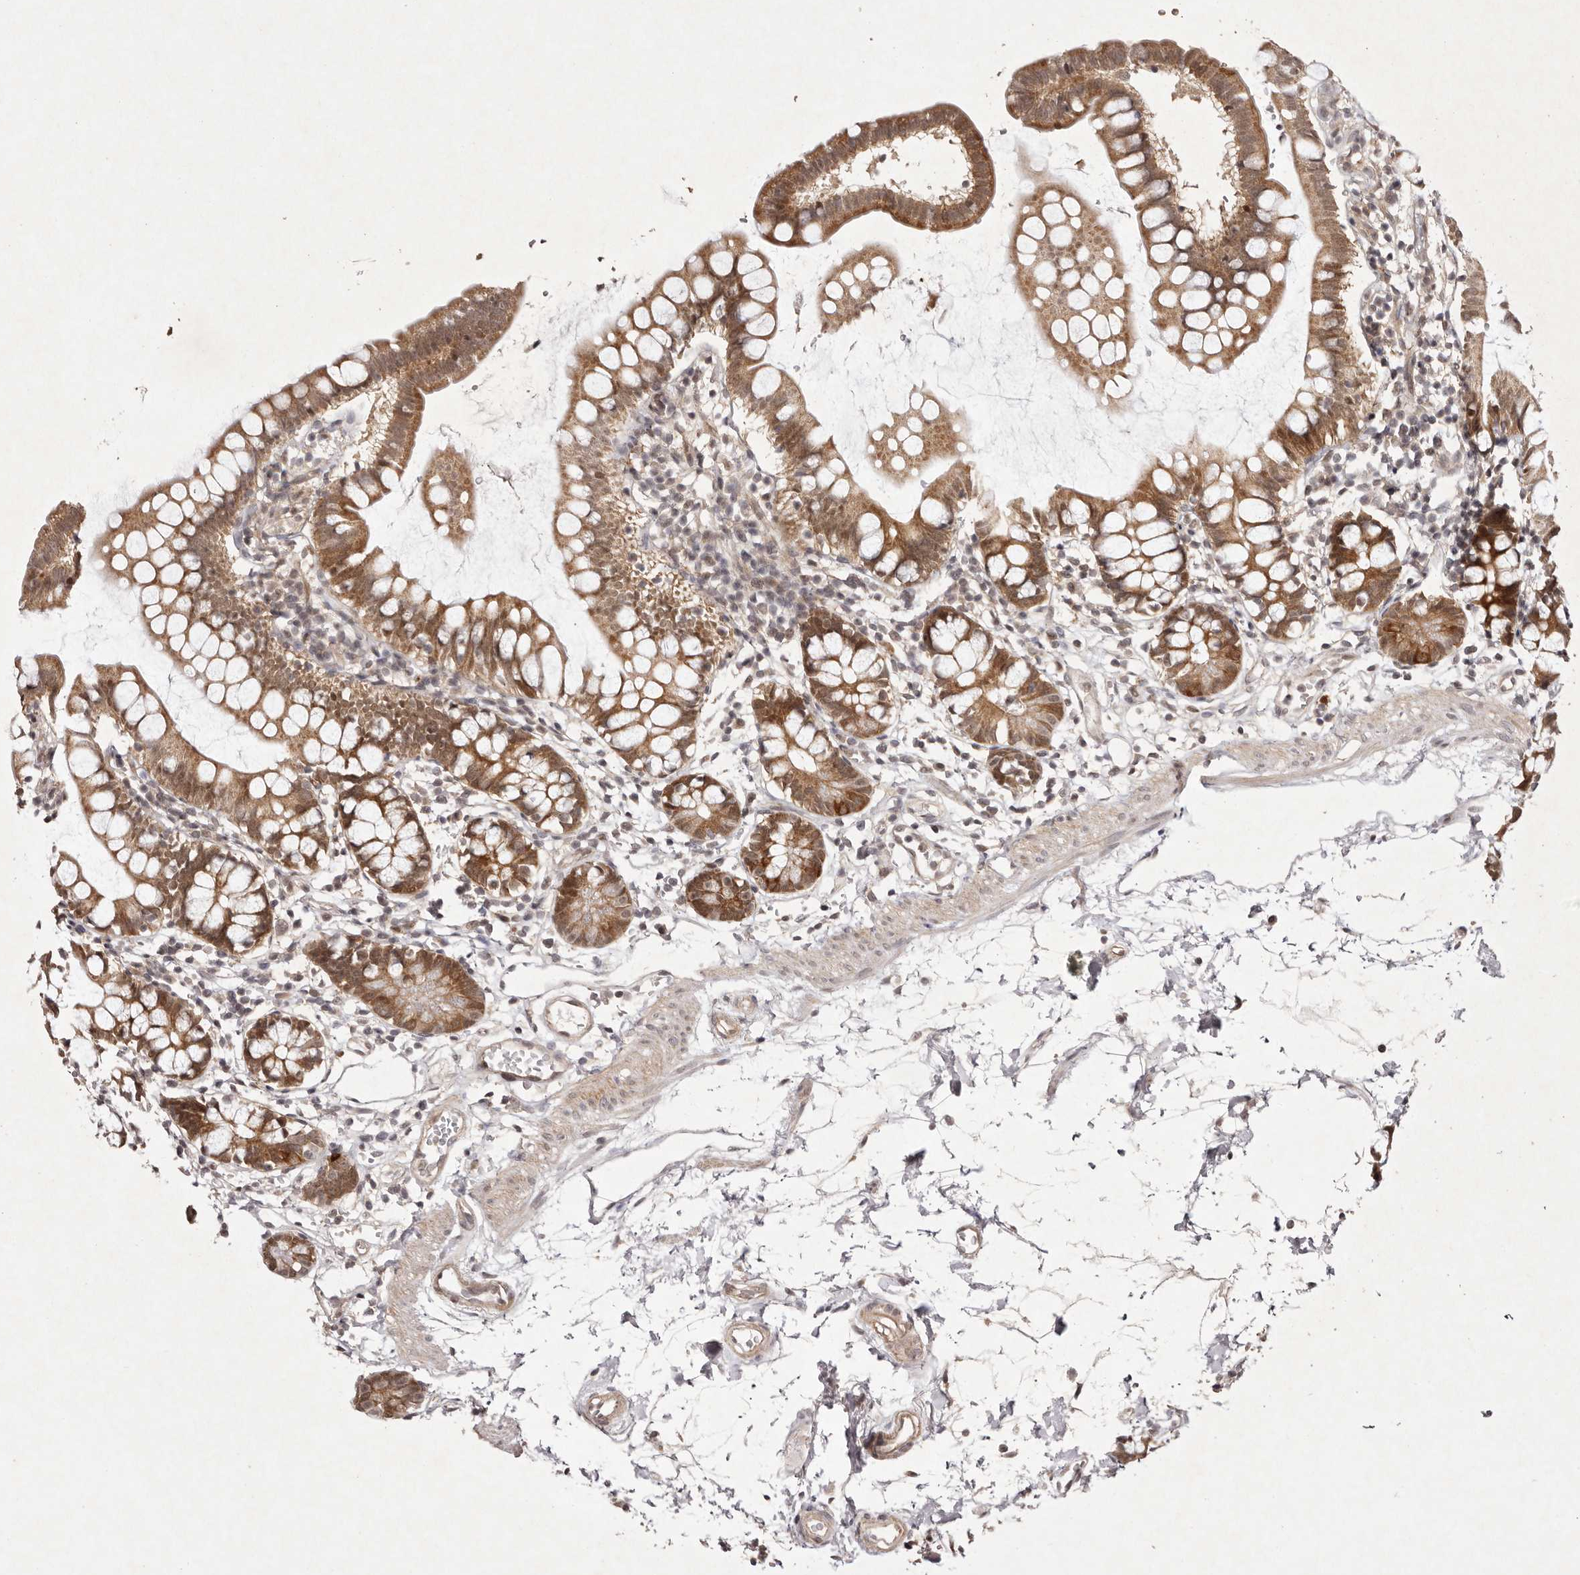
{"staining": {"intensity": "moderate", "quantity": ">75%", "location": "cytoplasmic/membranous,nuclear"}, "tissue": "small intestine", "cell_type": "Glandular cells", "image_type": "normal", "snomed": [{"axis": "morphology", "description": "Normal tissue, NOS"}, {"axis": "topography", "description": "Small intestine"}], "caption": "The histopathology image displays immunohistochemical staining of benign small intestine. There is moderate cytoplasmic/membranous,nuclear positivity is seen in approximately >75% of glandular cells. (brown staining indicates protein expression, while blue staining denotes nuclei).", "gene": "BUD31", "patient": {"sex": "female", "age": 84}}